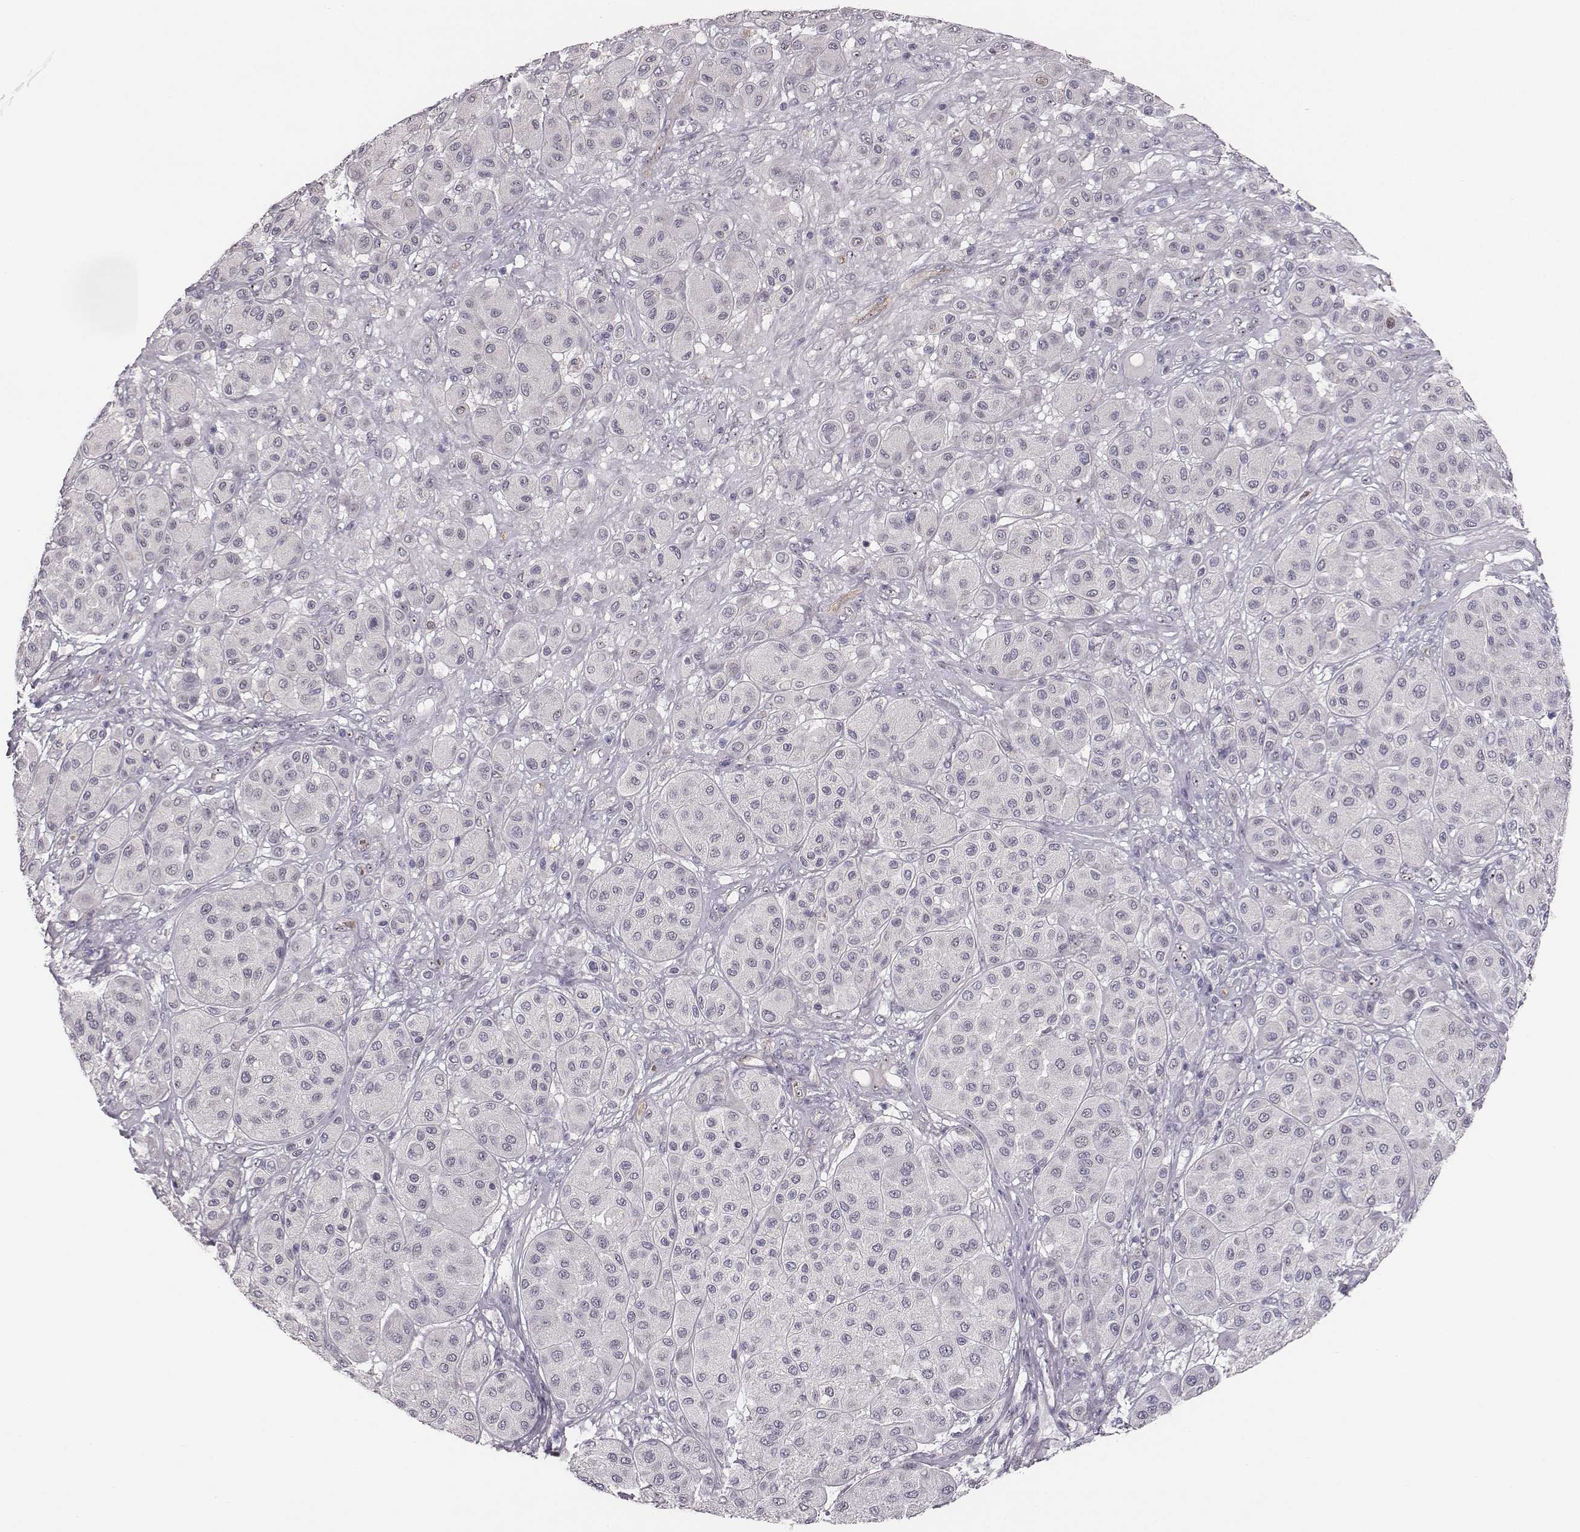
{"staining": {"intensity": "negative", "quantity": "none", "location": "none"}, "tissue": "melanoma", "cell_type": "Tumor cells", "image_type": "cancer", "snomed": [{"axis": "morphology", "description": "Malignant melanoma, Metastatic site"}, {"axis": "topography", "description": "Smooth muscle"}], "caption": "Immunohistochemistry of malignant melanoma (metastatic site) reveals no expression in tumor cells. (DAB immunohistochemistry (IHC), high magnification).", "gene": "NIFK", "patient": {"sex": "male", "age": 41}}